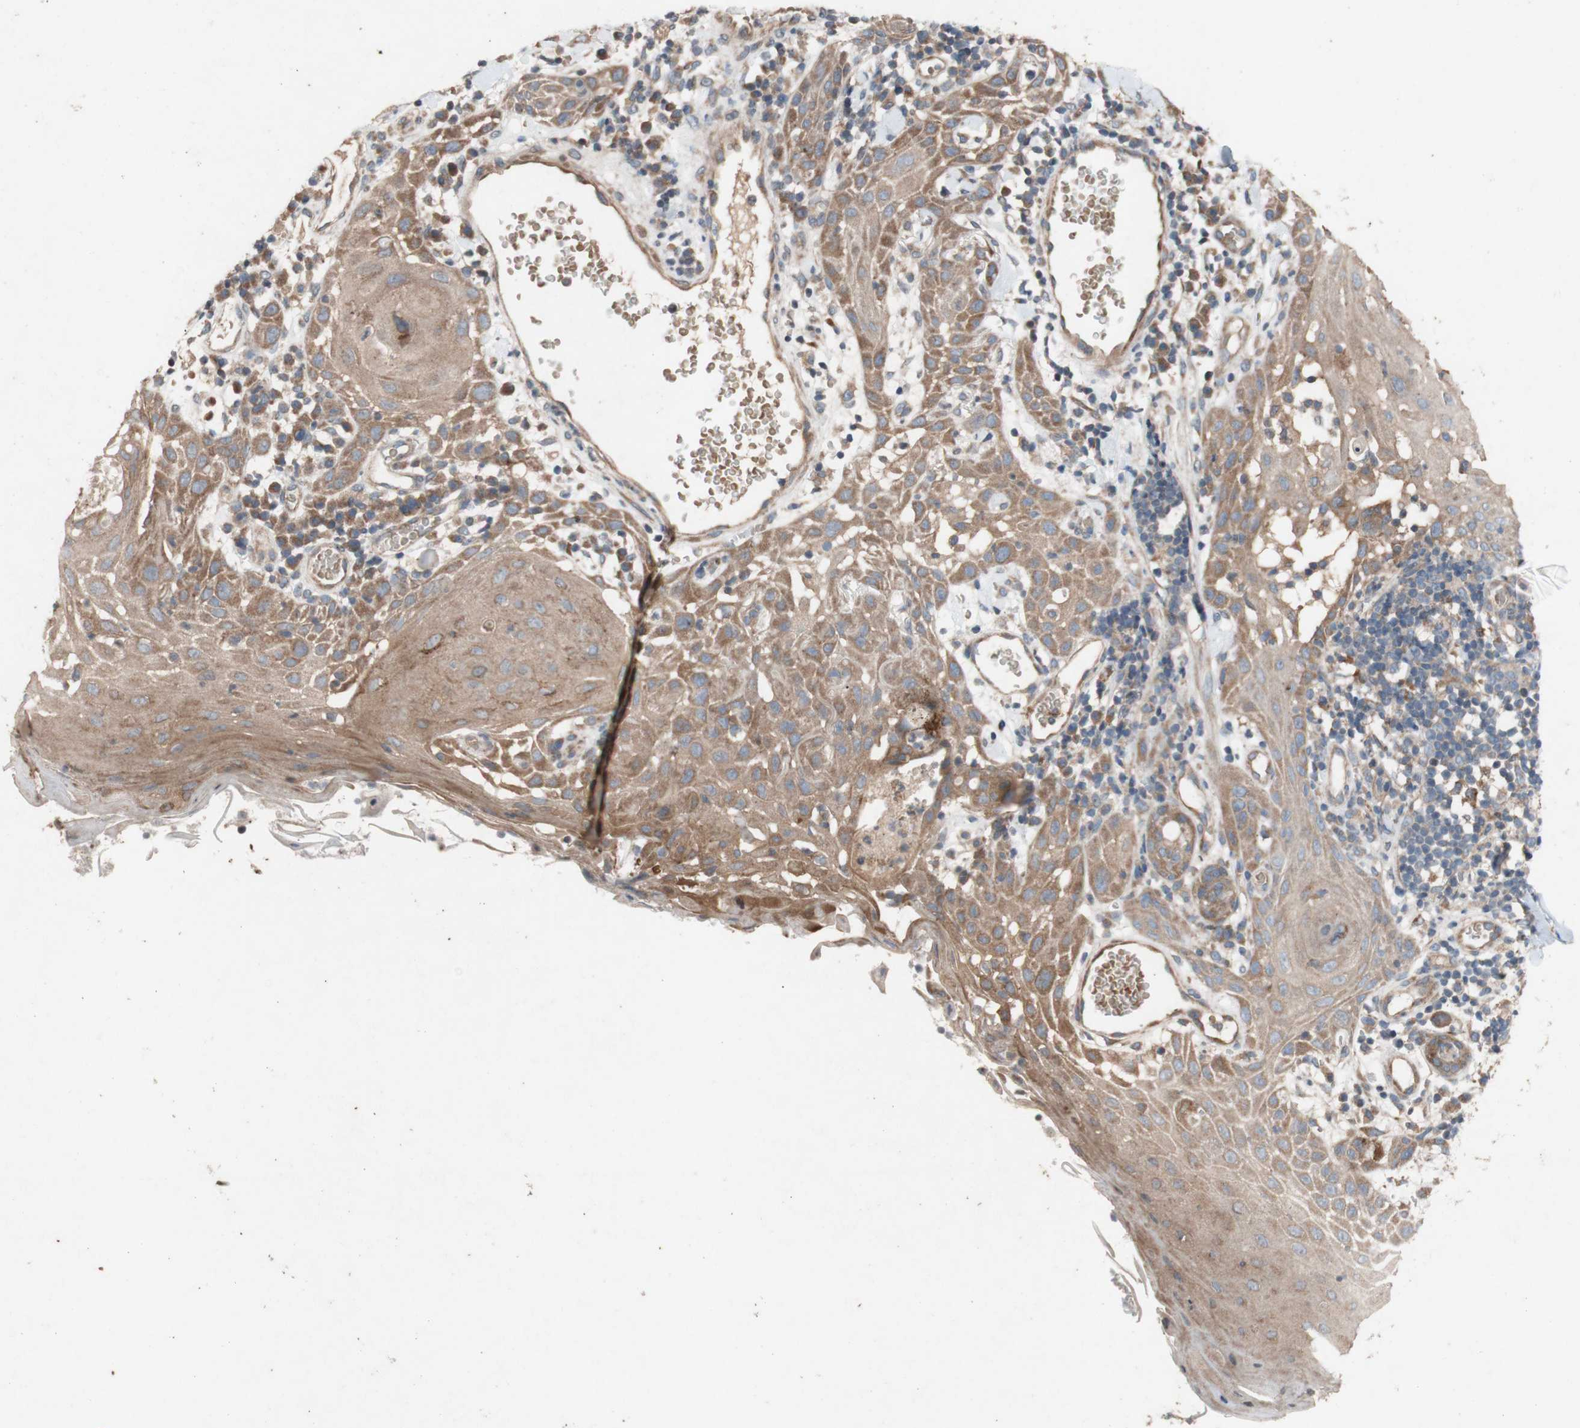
{"staining": {"intensity": "moderate", "quantity": ">75%", "location": "cytoplasmic/membranous"}, "tissue": "skin cancer", "cell_type": "Tumor cells", "image_type": "cancer", "snomed": [{"axis": "morphology", "description": "Squamous cell carcinoma, NOS"}, {"axis": "topography", "description": "Skin"}], "caption": "The immunohistochemical stain shows moderate cytoplasmic/membranous expression in tumor cells of skin squamous cell carcinoma tissue.", "gene": "TST", "patient": {"sex": "male", "age": 24}}